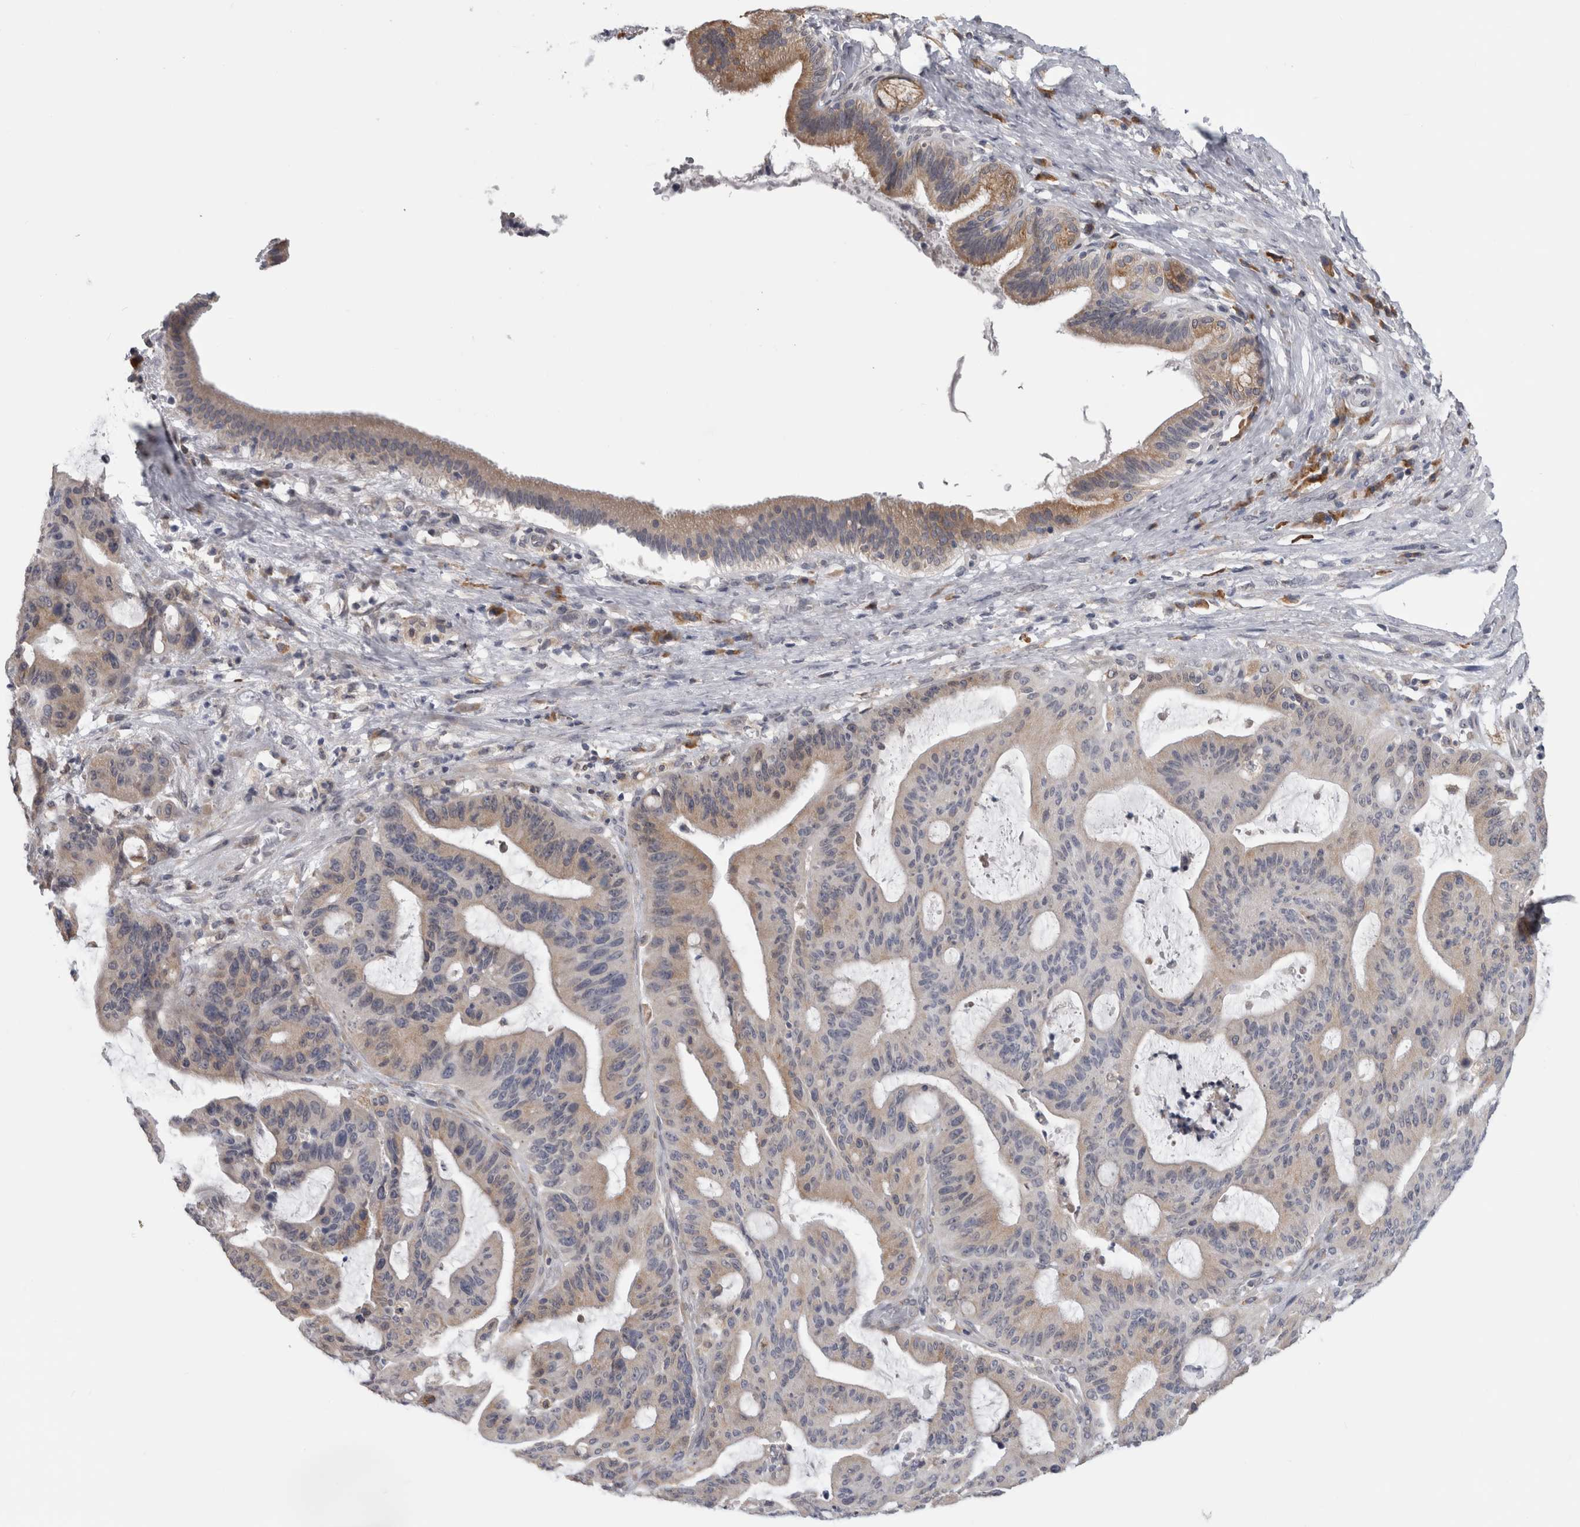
{"staining": {"intensity": "weak", "quantity": "25%-75%", "location": "cytoplasmic/membranous"}, "tissue": "liver cancer", "cell_type": "Tumor cells", "image_type": "cancer", "snomed": [{"axis": "morphology", "description": "Normal tissue, NOS"}, {"axis": "morphology", "description": "Cholangiocarcinoma"}, {"axis": "topography", "description": "Liver"}, {"axis": "topography", "description": "Peripheral nerve tissue"}], "caption": "Weak cytoplasmic/membranous staining is seen in about 25%-75% of tumor cells in liver cancer (cholangiocarcinoma).", "gene": "TMEM242", "patient": {"sex": "female", "age": 73}}